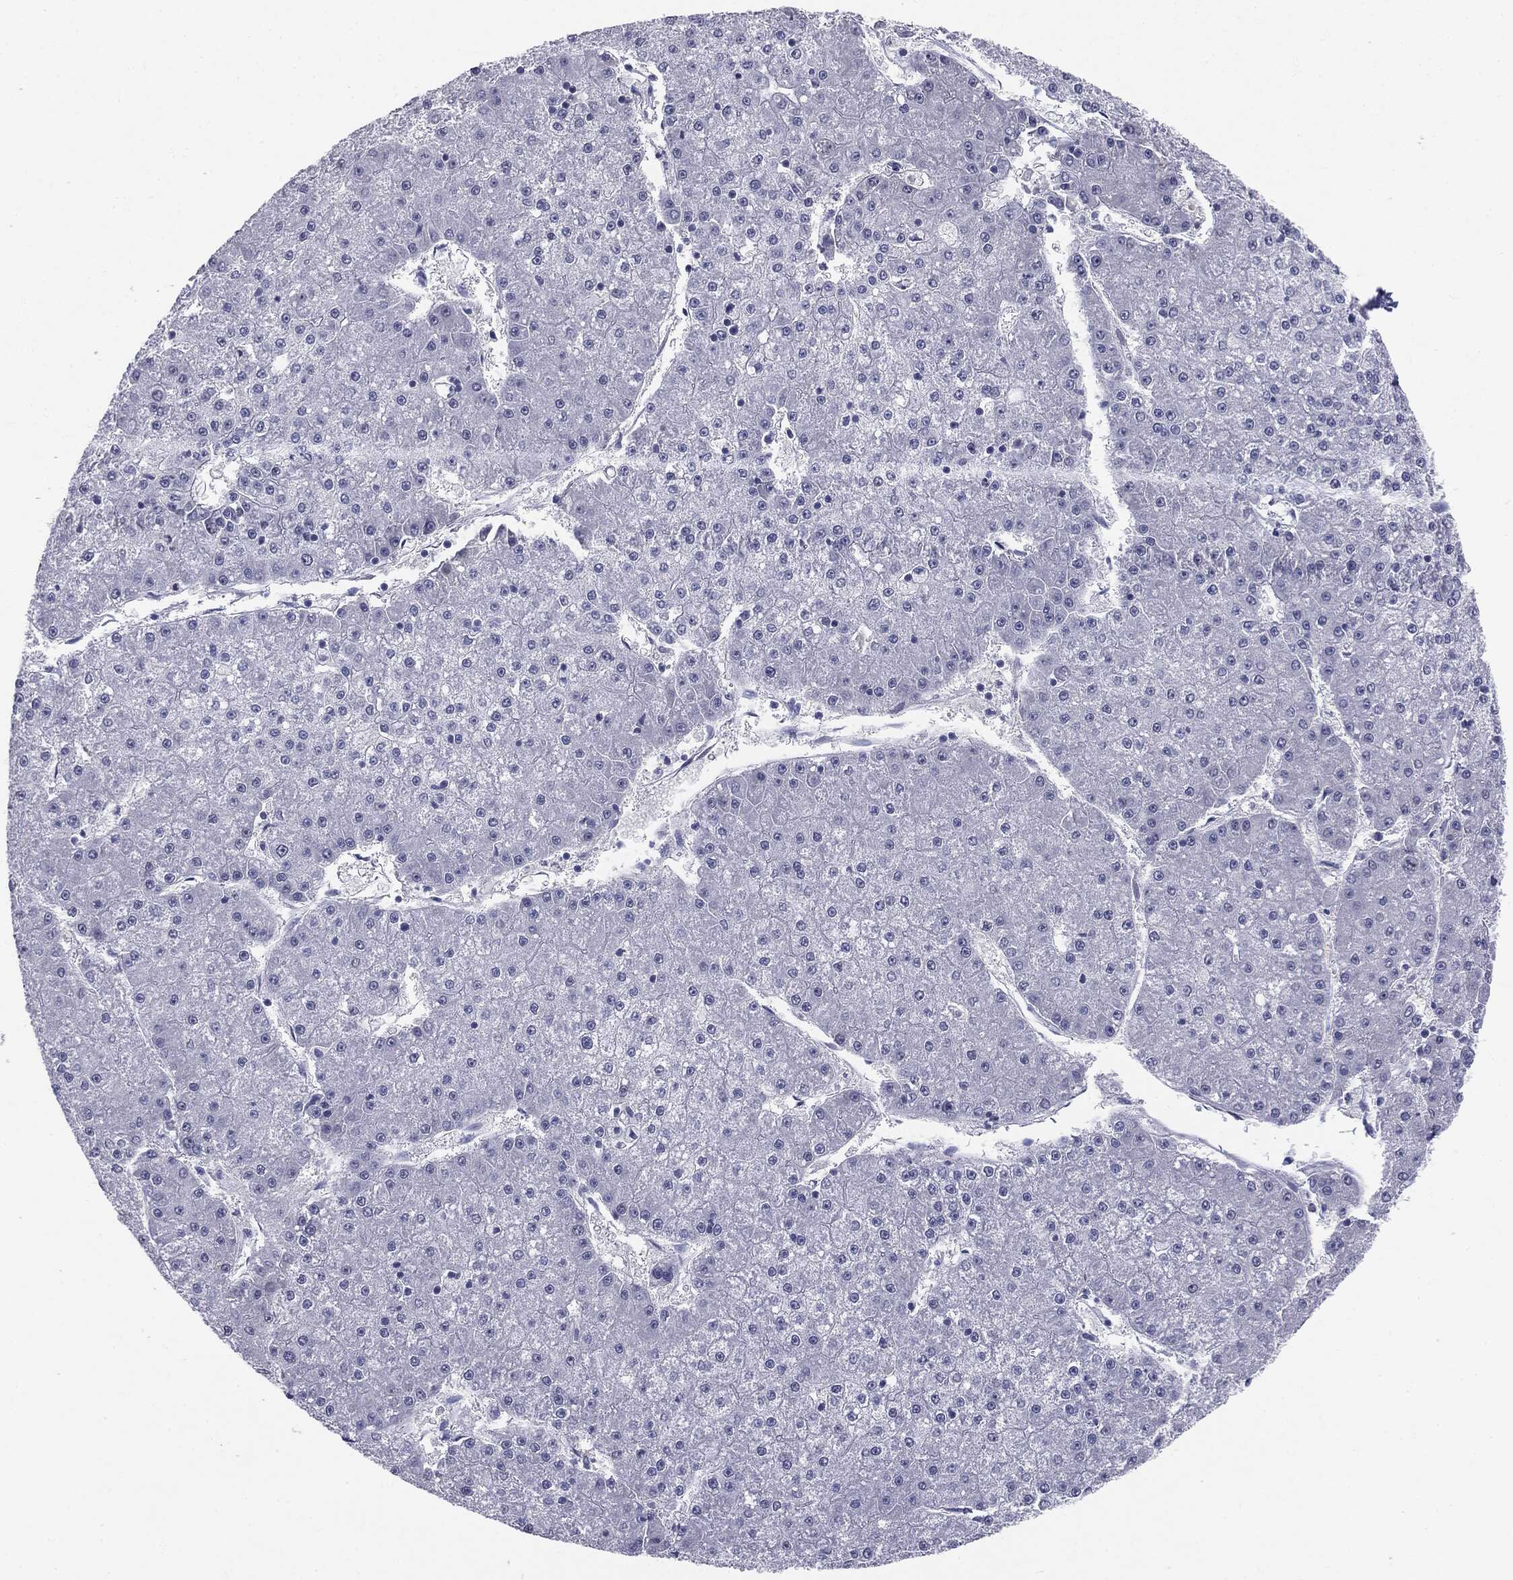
{"staining": {"intensity": "negative", "quantity": "none", "location": "none"}, "tissue": "liver cancer", "cell_type": "Tumor cells", "image_type": "cancer", "snomed": [{"axis": "morphology", "description": "Carcinoma, Hepatocellular, NOS"}, {"axis": "topography", "description": "Liver"}], "caption": "The photomicrograph displays no staining of tumor cells in liver cancer. The staining is performed using DAB brown chromogen with nuclei counter-stained in using hematoxylin.", "gene": "SERPINB4", "patient": {"sex": "male", "age": 73}}